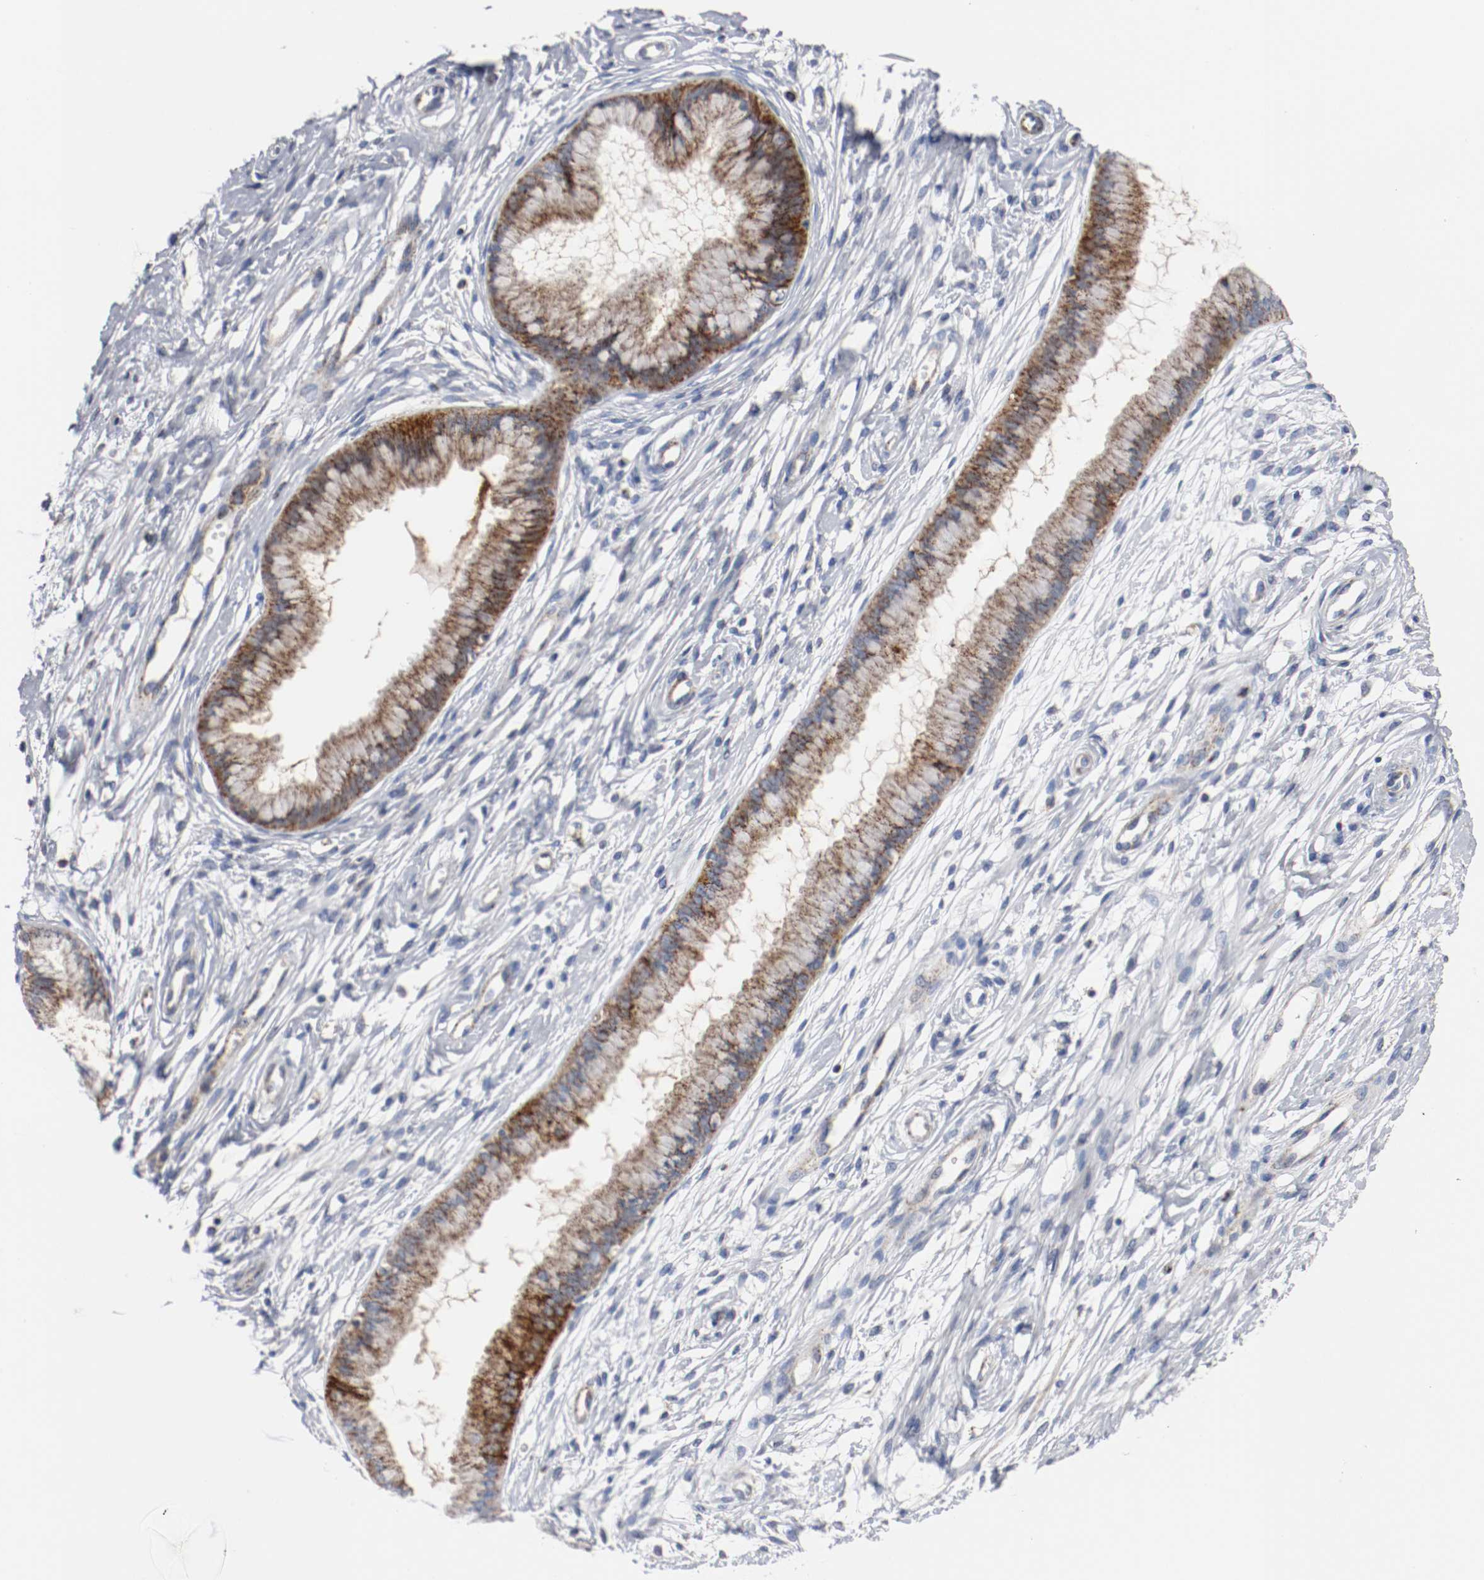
{"staining": {"intensity": "moderate", "quantity": ">75%", "location": "cytoplasmic/membranous"}, "tissue": "cervix", "cell_type": "Glandular cells", "image_type": "normal", "snomed": [{"axis": "morphology", "description": "Normal tissue, NOS"}, {"axis": "topography", "description": "Cervix"}], "caption": "Moderate cytoplasmic/membranous expression for a protein is identified in about >75% of glandular cells of normal cervix using immunohistochemistry (IHC).", "gene": "TUBD1", "patient": {"sex": "female", "age": 39}}